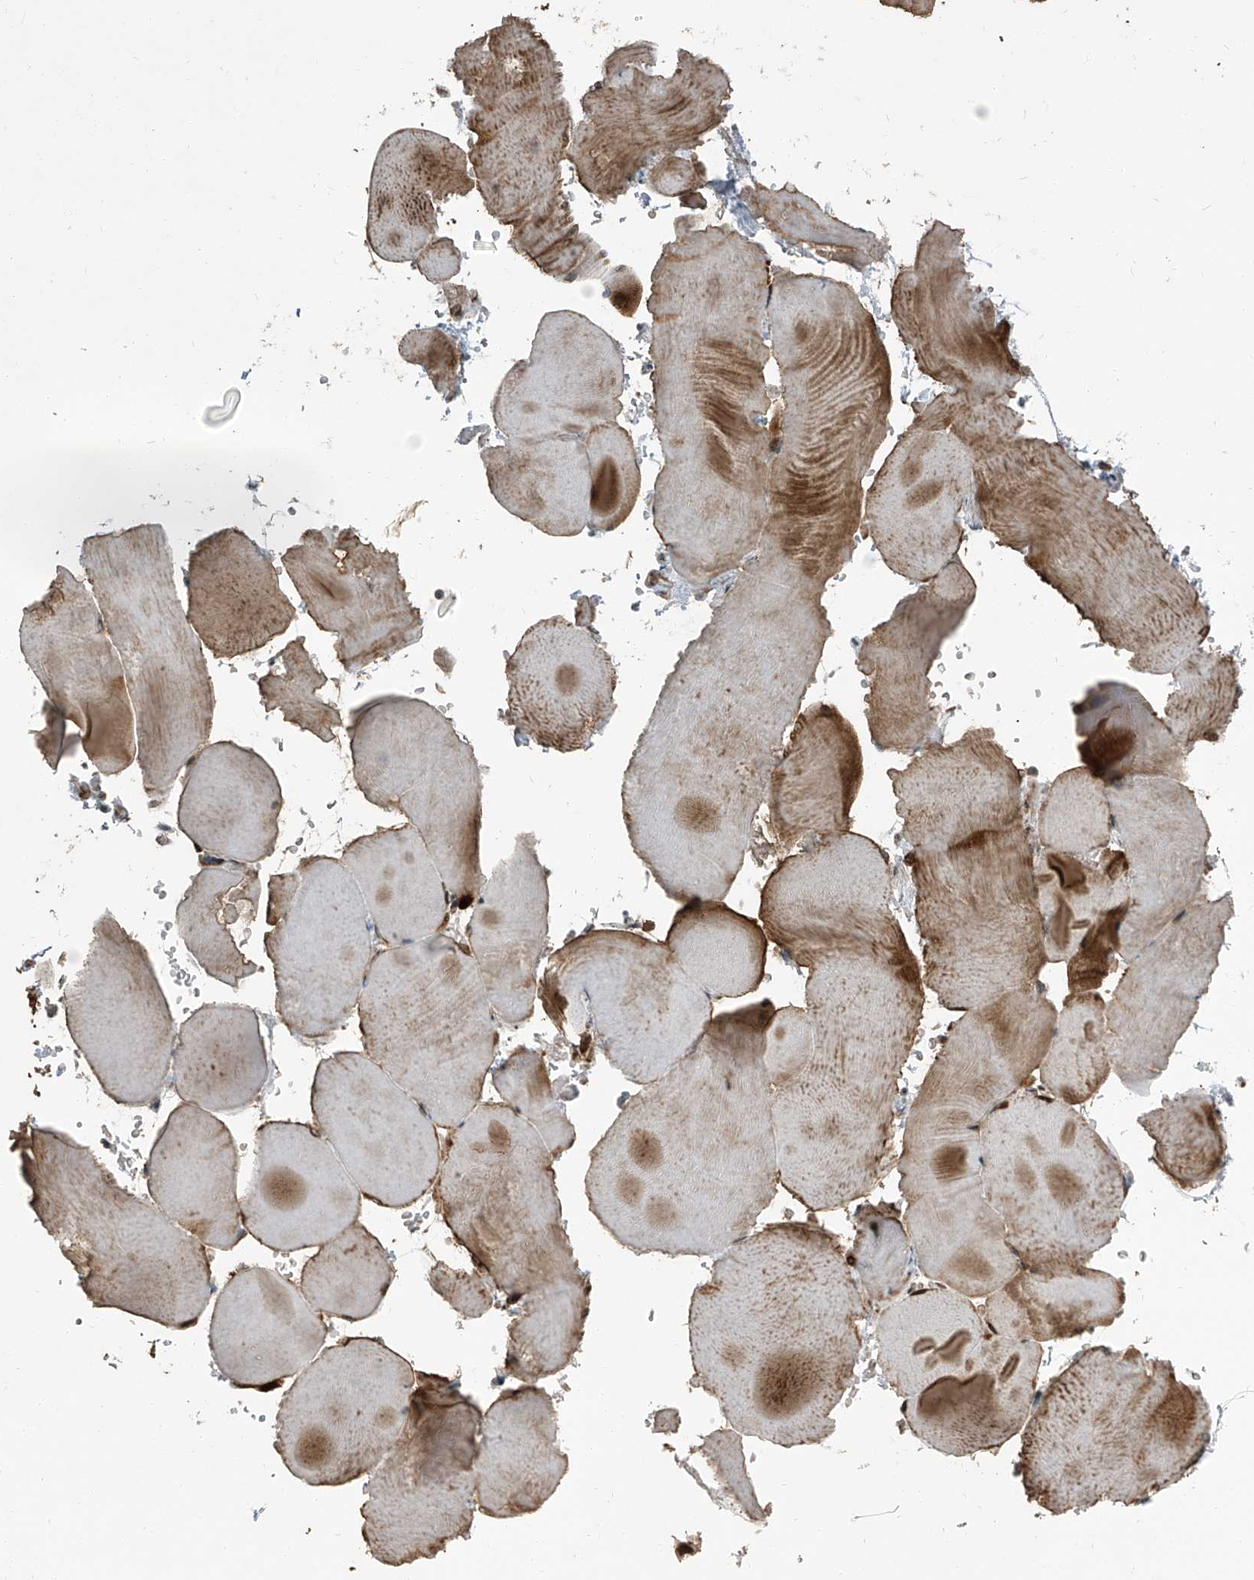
{"staining": {"intensity": "strong", "quantity": "25%-75%", "location": "cytoplasmic/membranous,nuclear"}, "tissue": "skeletal muscle", "cell_type": "Myocytes", "image_type": "normal", "snomed": [{"axis": "morphology", "description": "Normal tissue, NOS"}, {"axis": "topography", "description": "Skeletal muscle"}, {"axis": "topography", "description": "Parathyroid gland"}], "caption": "IHC image of unremarkable human skeletal muscle stained for a protein (brown), which shows high levels of strong cytoplasmic/membranous,nuclear expression in approximately 25%-75% of myocytes.", "gene": "ZNF570", "patient": {"sex": "female", "age": 37}}